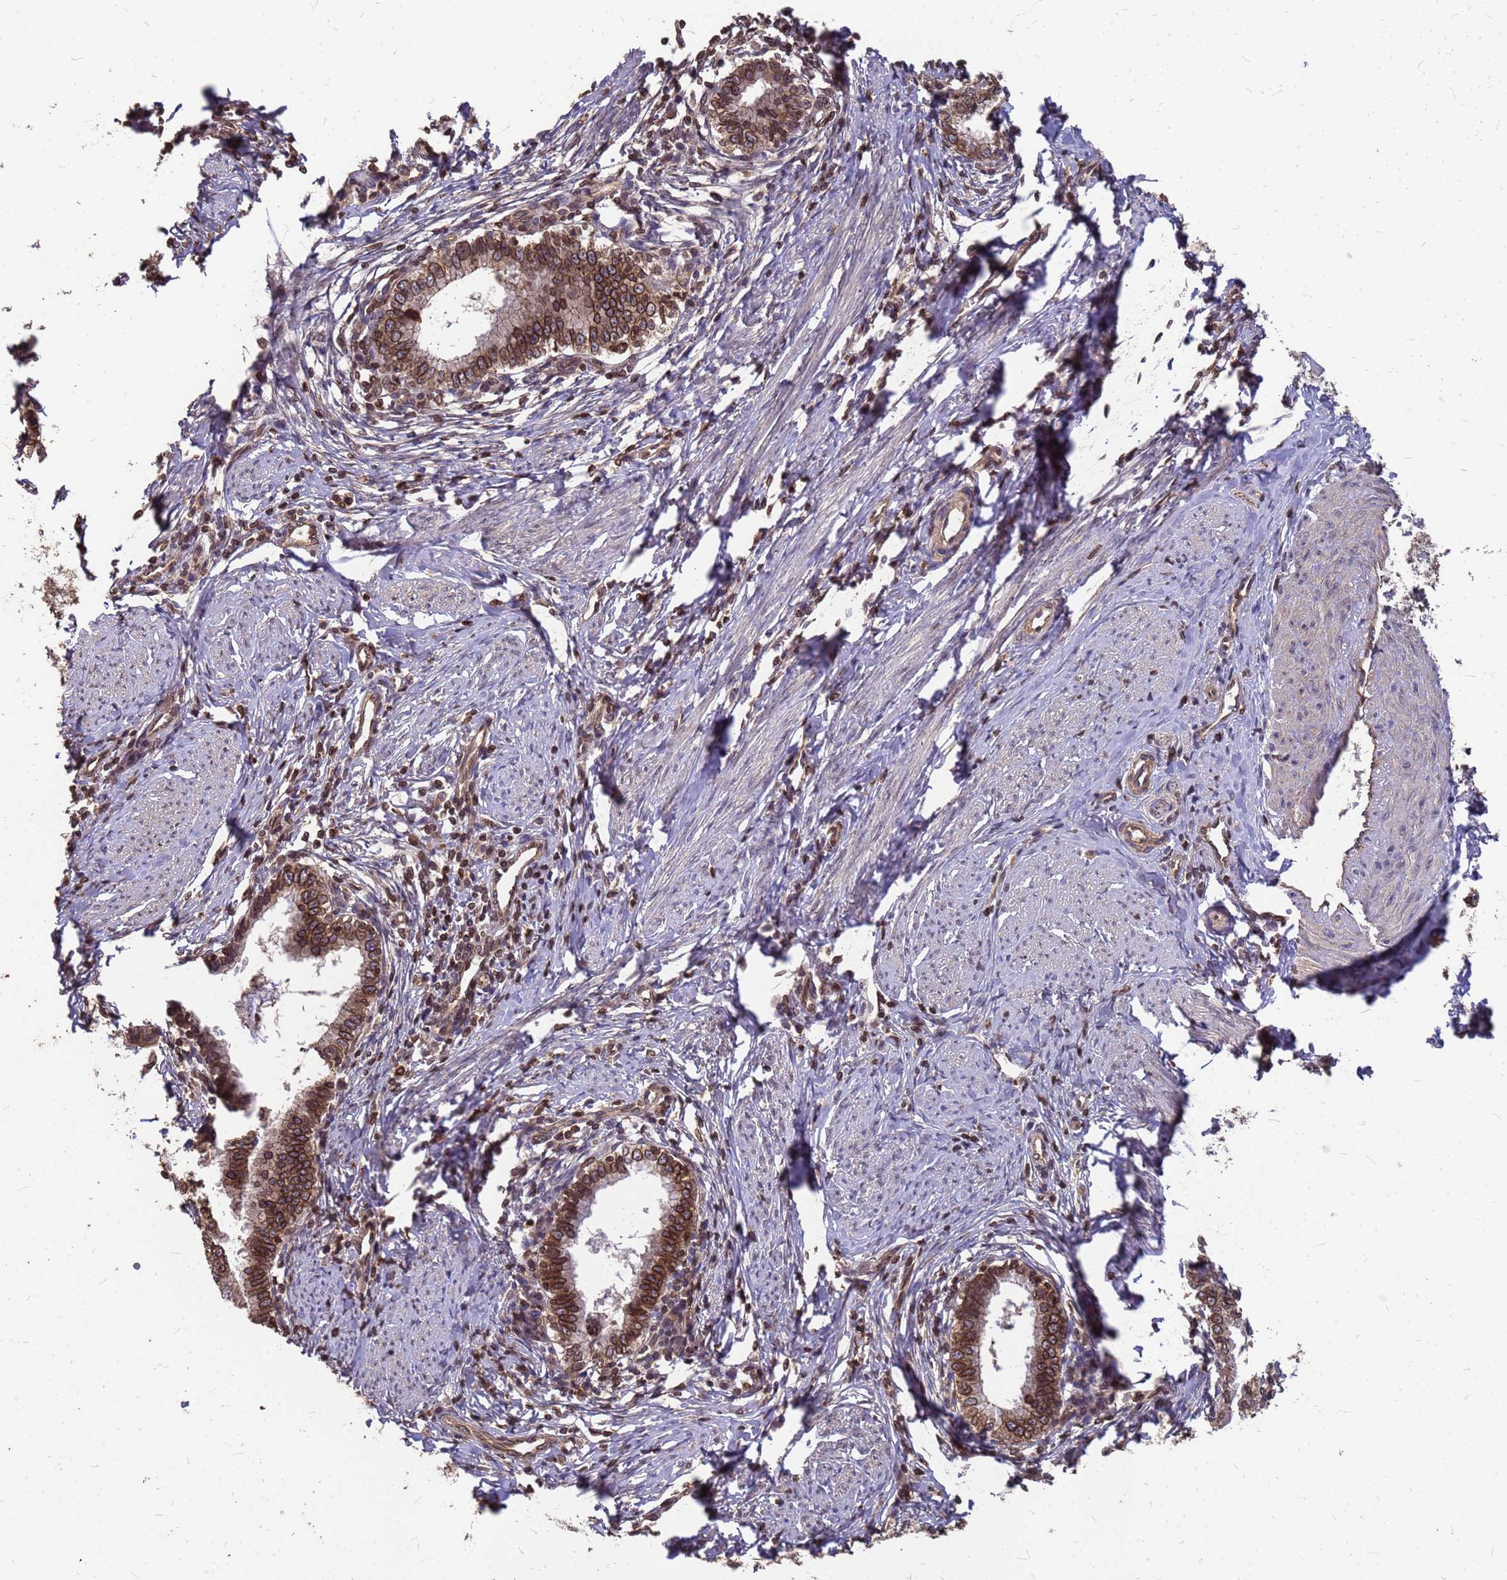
{"staining": {"intensity": "moderate", "quantity": ">75%", "location": "cytoplasmic/membranous,nuclear"}, "tissue": "cervical cancer", "cell_type": "Tumor cells", "image_type": "cancer", "snomed": [{"axis": "morphology", "description": "Adenocarcinoma, NOS"}, {"axis": "topography", "description": "Cervix"}], "caption": "Cervical cancer stained with immunohistochemistry (IHC) reveals moderate cytoplasmic/membranous and nuclear positivity in approximately >75% of tumor cells.", "gene": "C1orf35", "patient": {"sex": "female", "age": 36}}